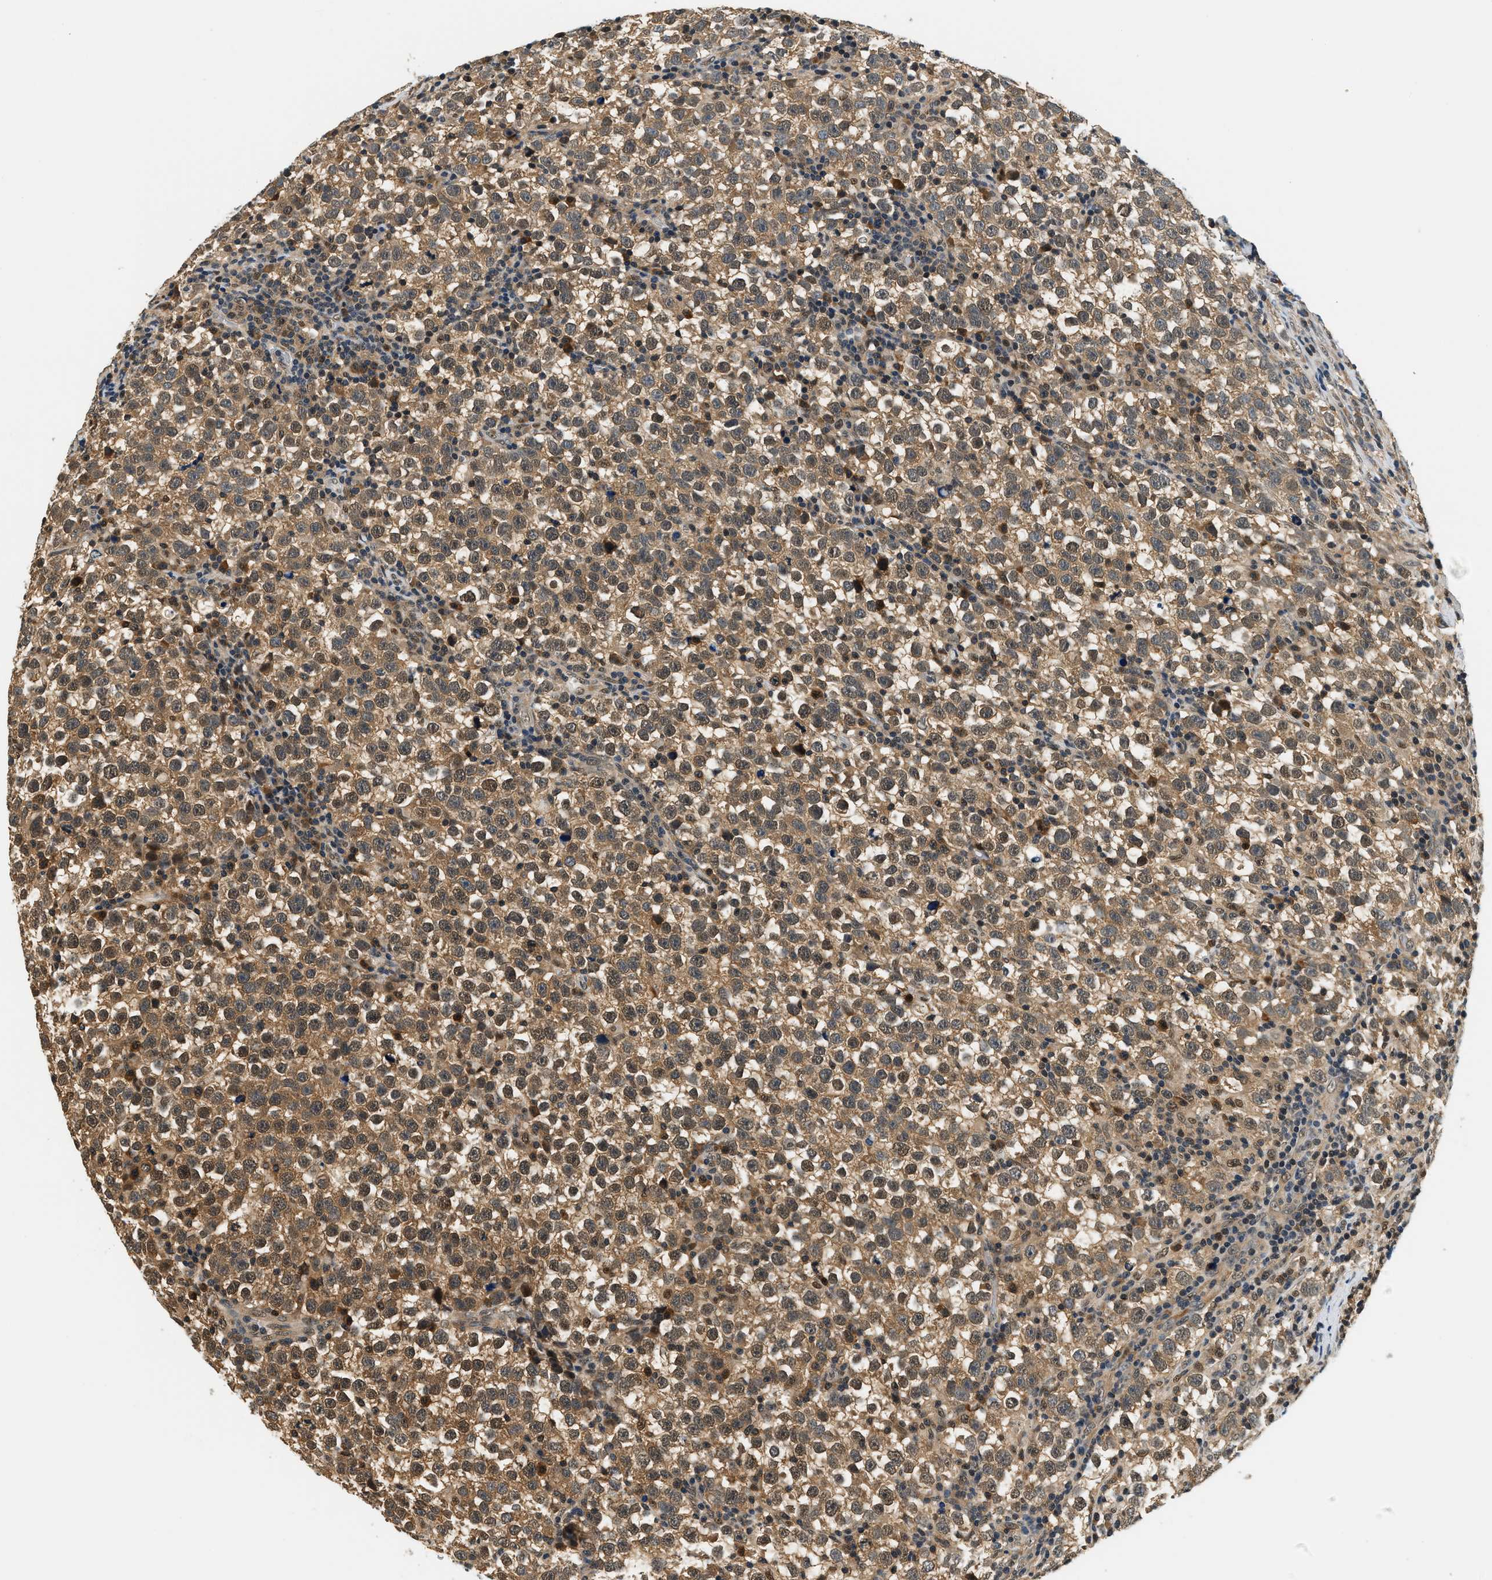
{"staining": {"intensity": "moderate", "quantity": ">75%", "location": "cytoplasmic/membranous"}, "tissue": "testis cancer", "cell_type": "Tumor cells", "image_type": "cancer", "snomed": [{"axis": "morphology", "description": "Seminoma, NOS"}, {"axis": "topography", "description": "Testis"}], "caption": "Immunohistochemistry image of seminoma (testis) stained for a protein (brown), which shows medium levels of moderate cytoplasmic/membranous positivity in about >75% of tumor cells.", "gene": "PSMD3", "patient": {"sex": "male", "age": 43}}